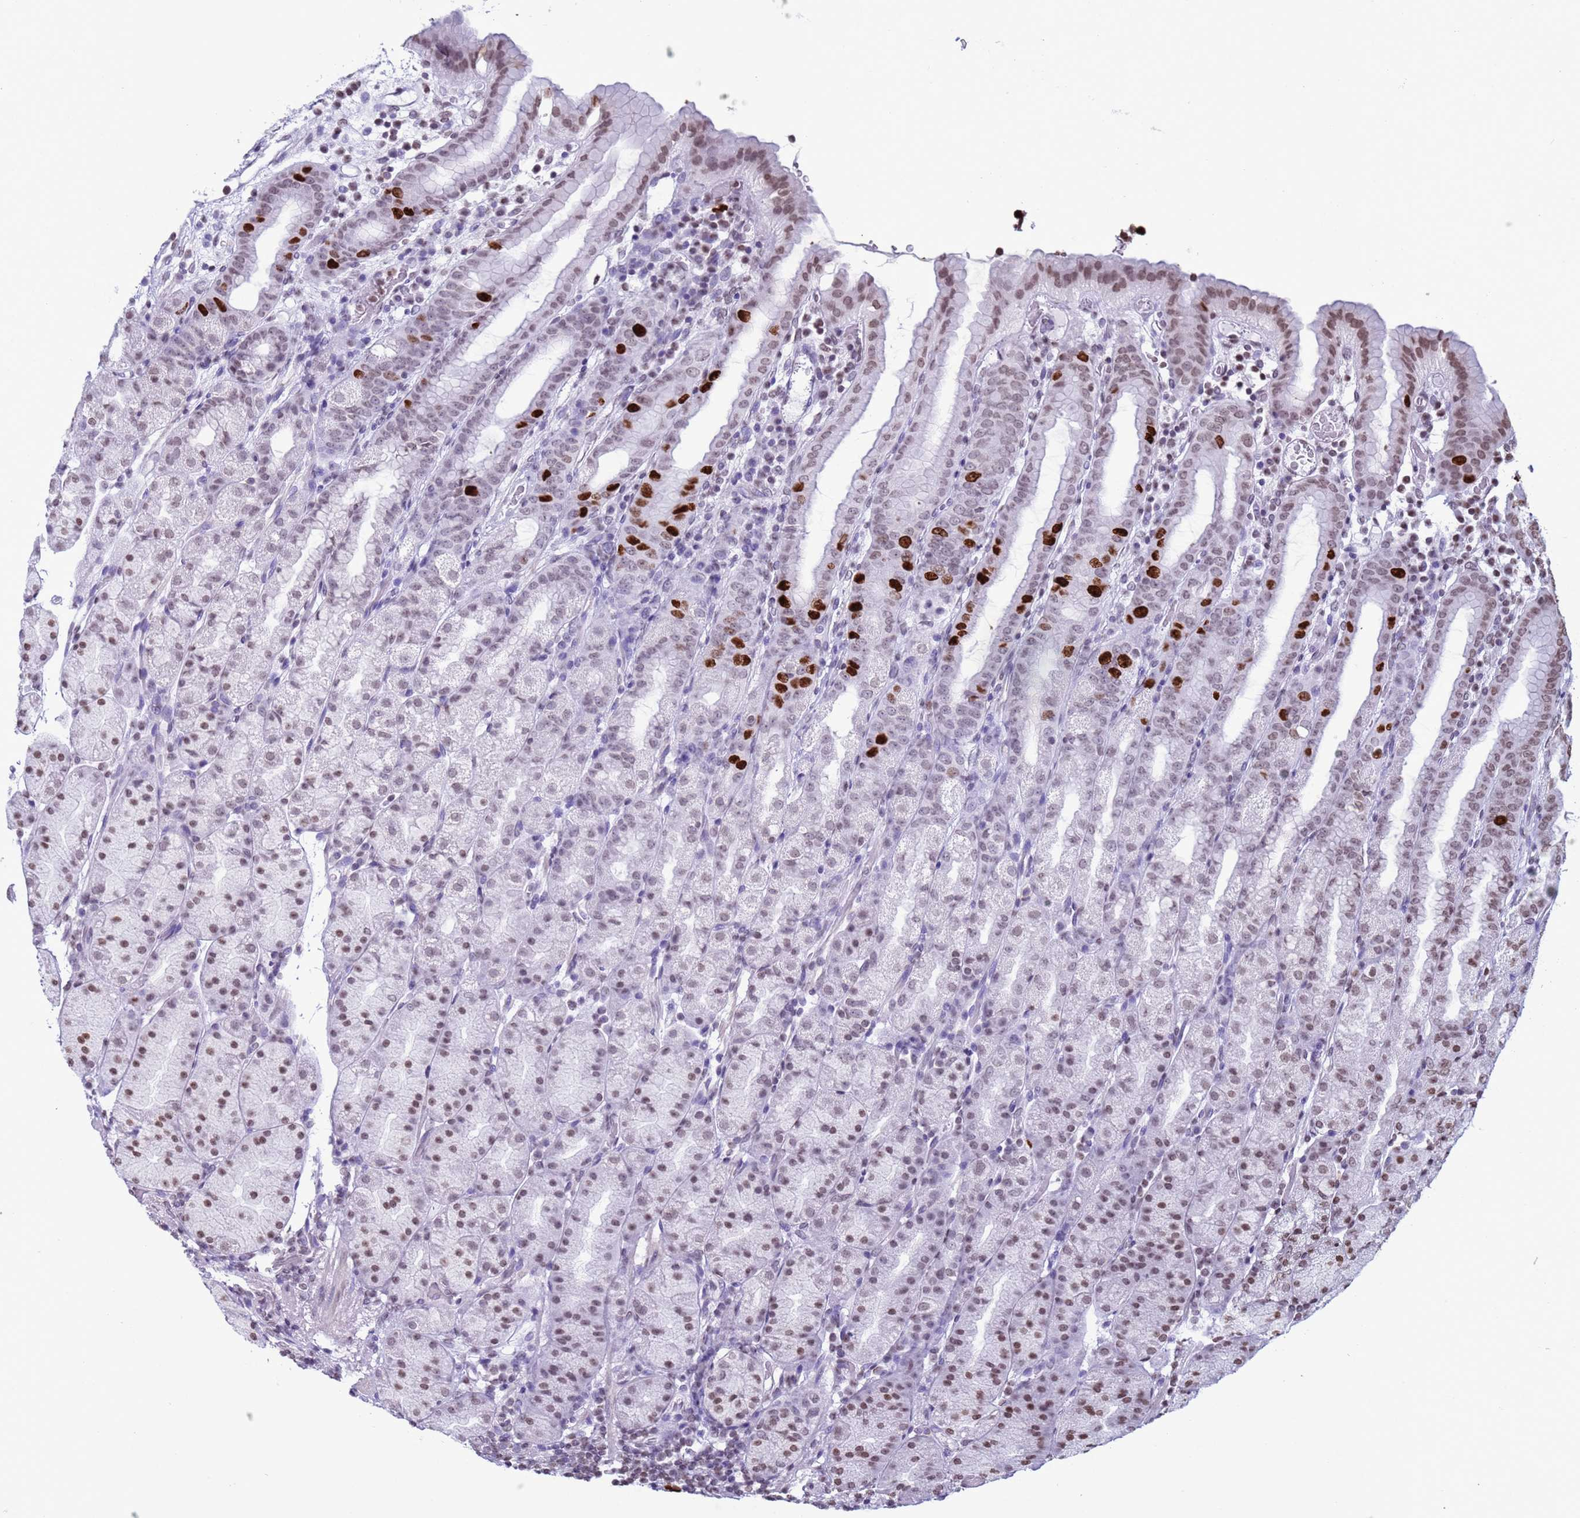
{"staining": {"intensity": "strong", "quantity": "<25%", "location": "nuclear"}, "tissue": "stomach", "cell_type": "Glandular cells", "image_type": "normal", "snomed": [{"axis": "morphology", "description": "Normal tissue, NOS"}, {"axis": "topography", "description": "Stomach, upper"}, {"axis": "topography", "description": "Stomach, lower"}, {"axis": "topography", "description": "Small intestine"}], "caption": "DAB (3,3'-diaminobenzidine) immunohistochemical staining of normal stomach demonstrates strong nuclear protein expression in about <25% of glandular cells. Using DAB (brown) and hematoxylin (blue) stains, captured at high magnification using brightfield microscopy.", "gene": "H4C11", "patient": {"sex": "male", "age": 68}}